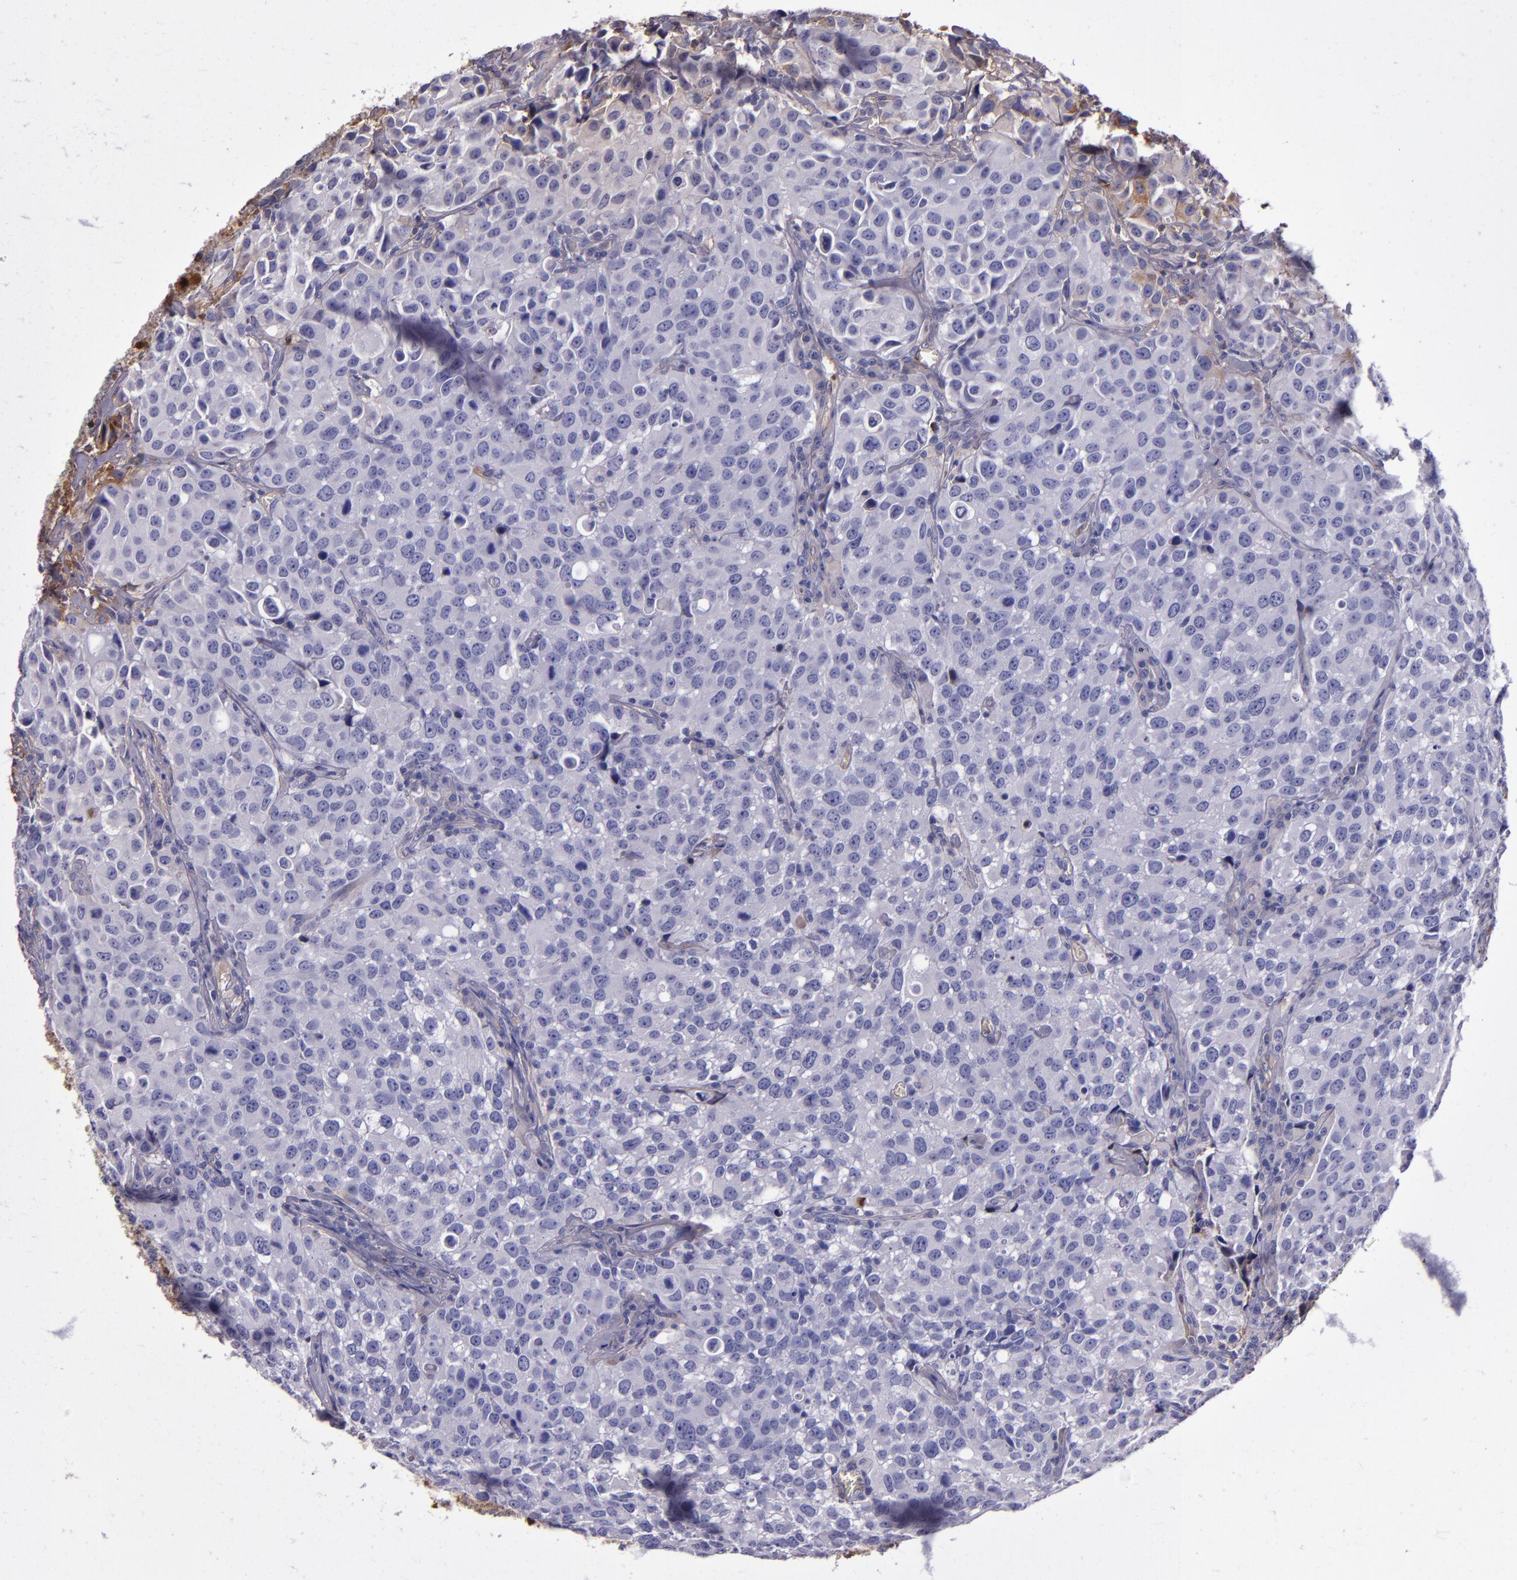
{"staining": {"intensity": "weak", "quantity": "25%-75%", "location": "cytoplasmic/membranous"}, "tissue": "urothelial cancer", "cell_type": "Tumor cells", "image_type": "cancer", "snomed": [{"axis": "morphology", "description": "Urothelial carcinoma, High grade"}, {"axis": "topography", "description": "Urinary bladder"}], "caption": "A high-resolution image shows IHC staining of urothelial carcinoma (high-grade), which exhibits weak cytoplasmic/membranous positivity in approximately 25%-75% of tumor cells.", "gene": "CLEC3B", "patient": {"sex": "female", "age": 75}}